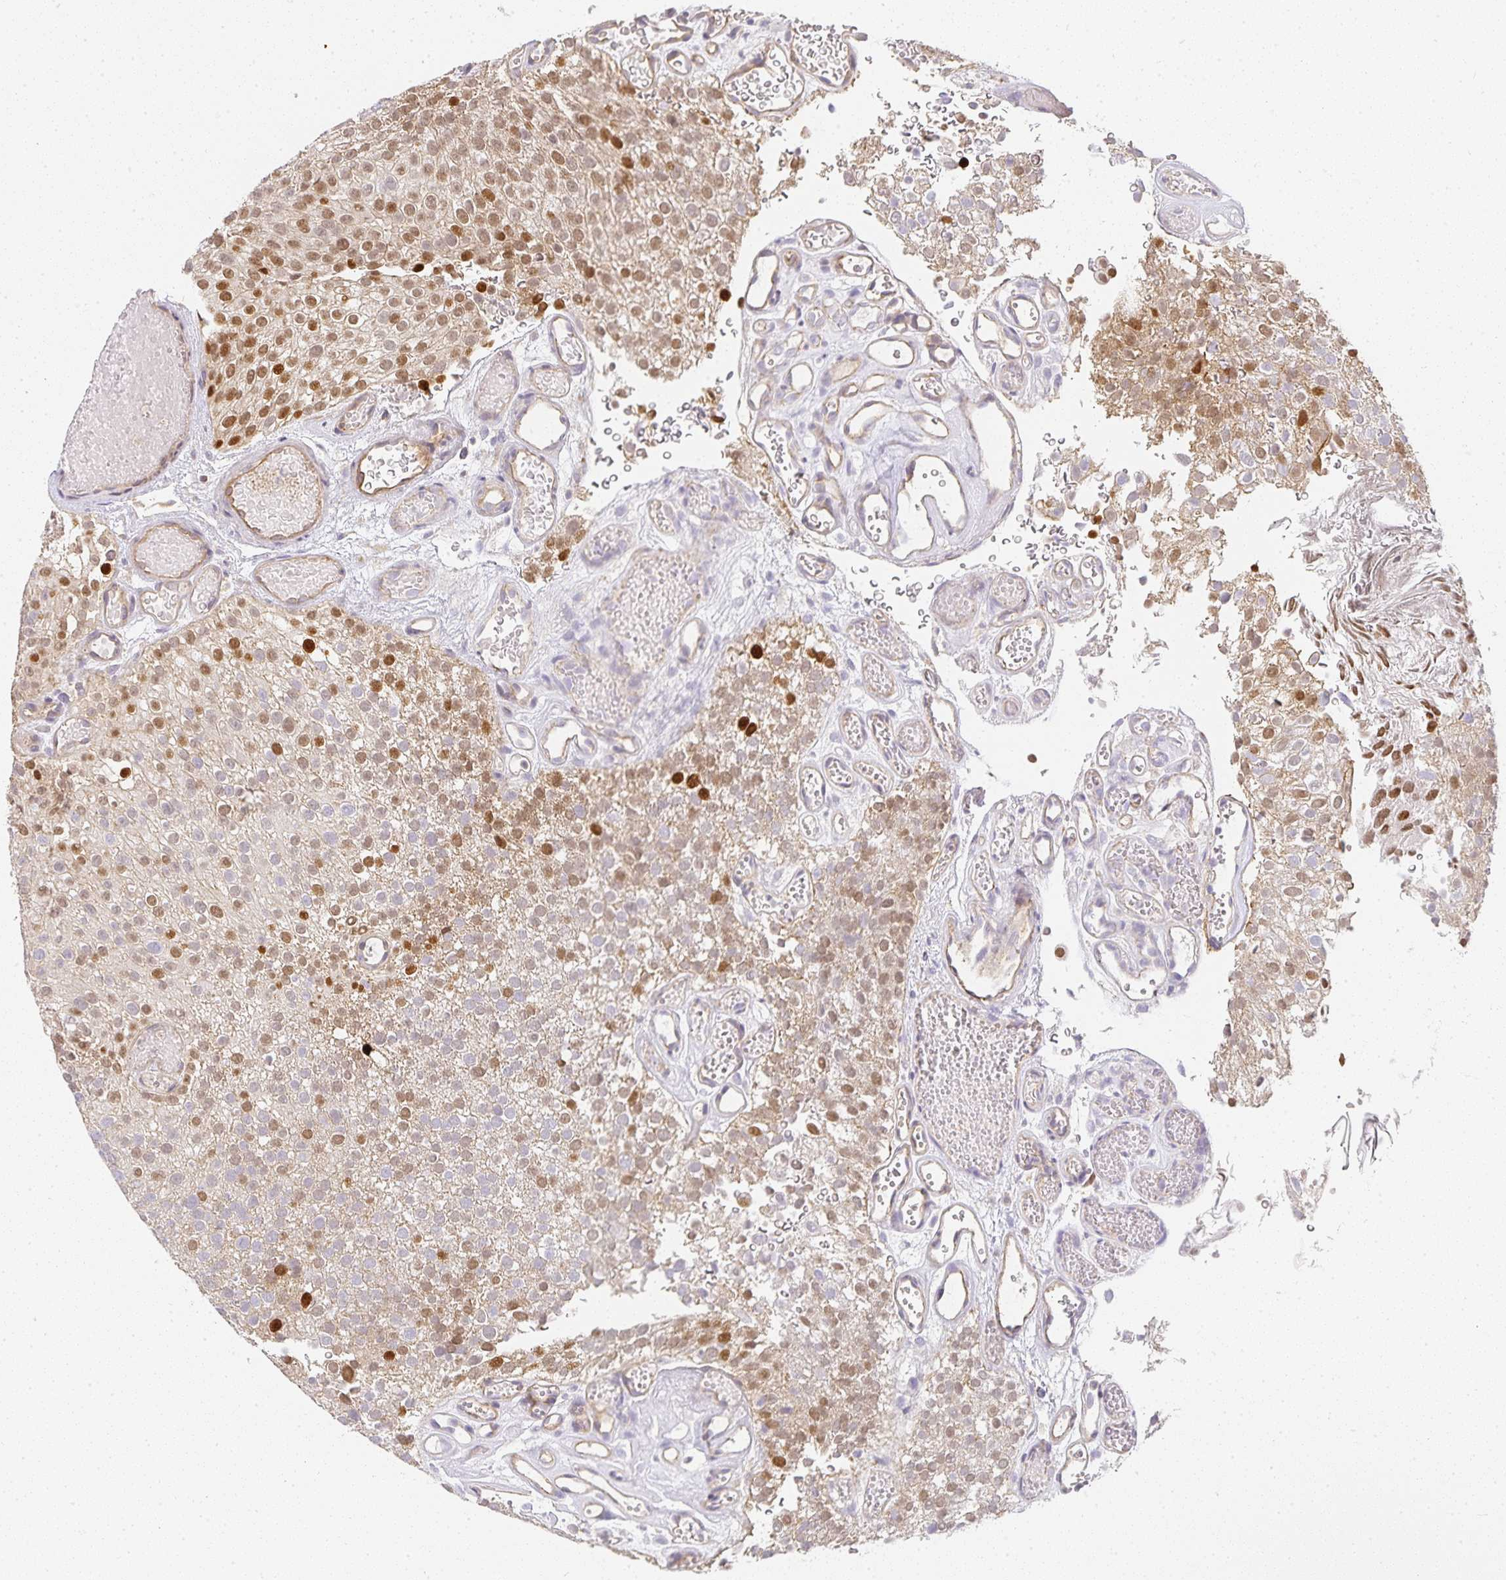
{"staining": {"intensity": "moderate", "quantity": "25%-75%", "location": "nuclear"}, "tissue": "urothelial cancer", "cell_type": "Tumor cells", "image_type": "cancer", "snomed": [{"axis": "morphology", "description": "Urothelial carcinoma, Low grade"}, {"axis": "topography", "description": "Urinary bladder"}], "caption": "This is an image of immunohistochemistry (IHC) staining of urothelial cancer, which shows moderate staining in the nuclear of tumor cells.", "gene": "GATA3", "patient": {"sex": "male", "age": 78}}